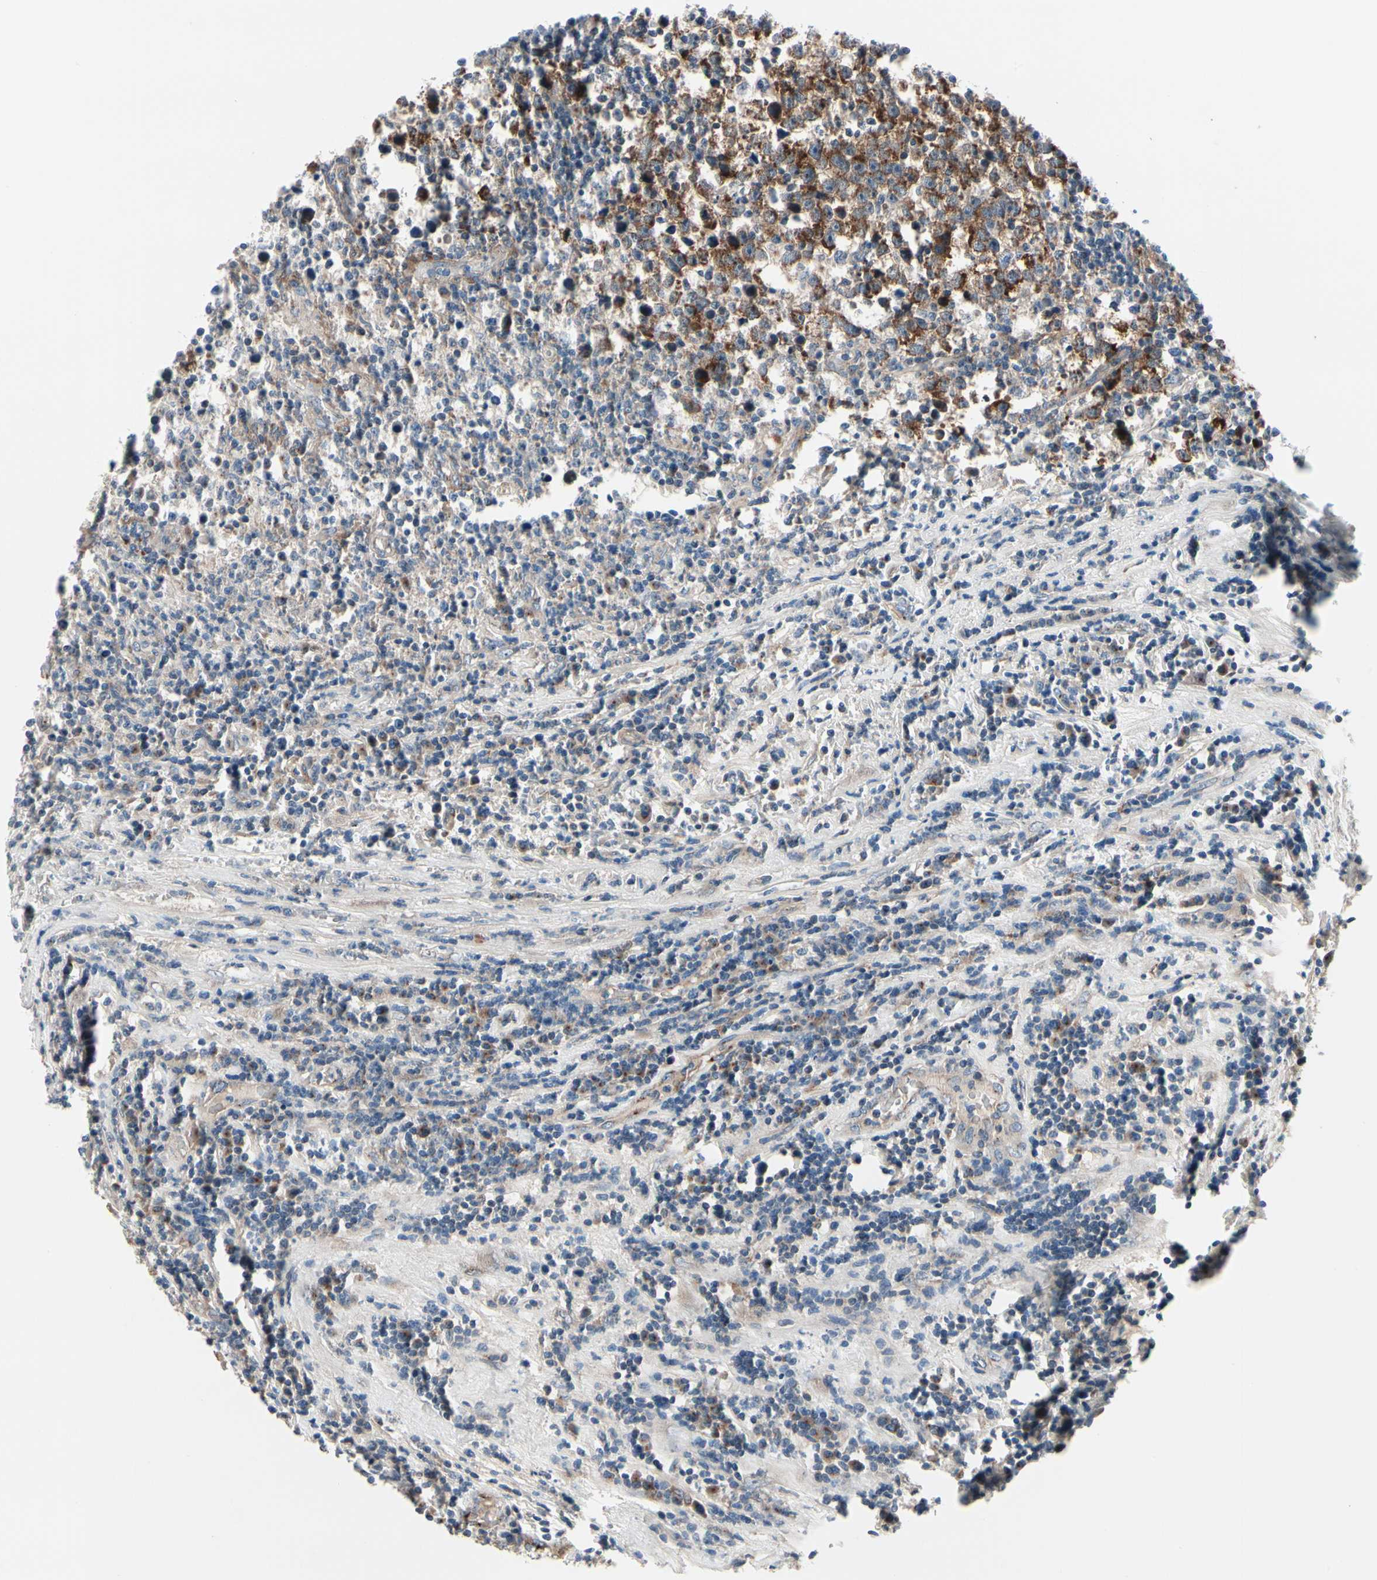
{"staining": {"intensity": "strong", "quantity": ">75%", "location": "cytoplasmic/membranous"}, "tissue": "testis cancer", "cell_type": "Tumor cells", "image_type": "cancer", "snomed": [{"axis": "morphology", "description": "Seminoma, NOS"}, {"axis": "topography", "description": "Testis"}], "caption": "DAB immunohistochemical staining of human testis seminoma shows strong cytoplasmic/membranous protein expression in approximately >75% of tumor cells. The staining was performed using DAB to visualize the protein expression in brown, while the nuclei were stained in blue with hematoxylin (Magnification: 20x).", "gene": "PRKAR2B", "patient": {"sex": "male", "age": 43}}